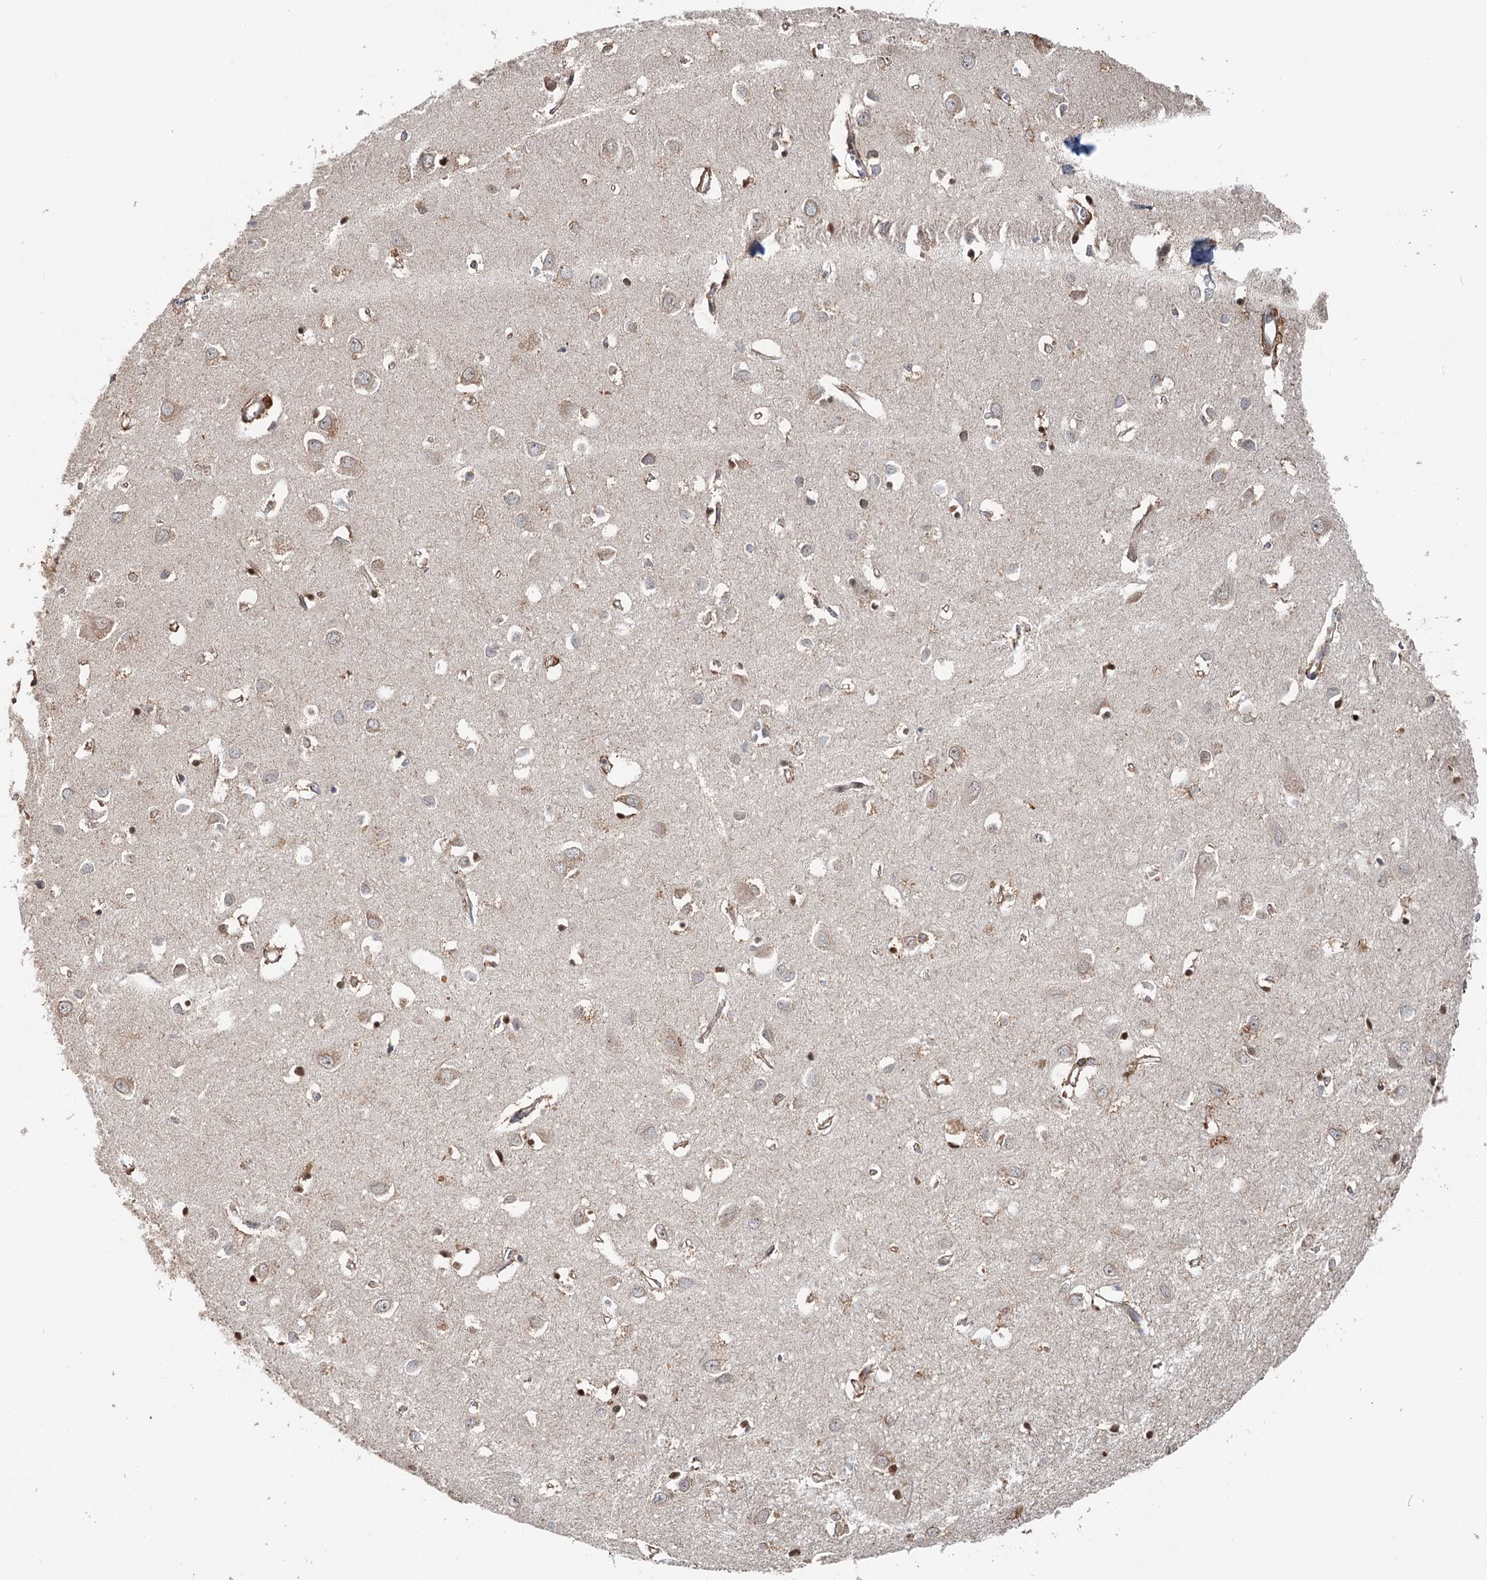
{"staining": {"intensity": "weak", "quantity": ">75%", "location": "cytoplasmic/membranous"}, "tissue": "cerebral cortex", "cell_type": "Endothelial cells", "image_type": "normal", "snomed": [{"axis": "morphology", "description": "Normal tissue, NOS"}, {"axis": "topography", "description": "Cerebral cortex"}], "caption": "Brown immunohistochemical staining in unremarkable cerebral cortex shows weak cytoplasmic/membranous positivity in about >75% of endothelial cells. (Brightfield microscopy of DAB IHC at high magnification).", "gene": "RNF111", "patient": {"sex": "female", "age": 64}}